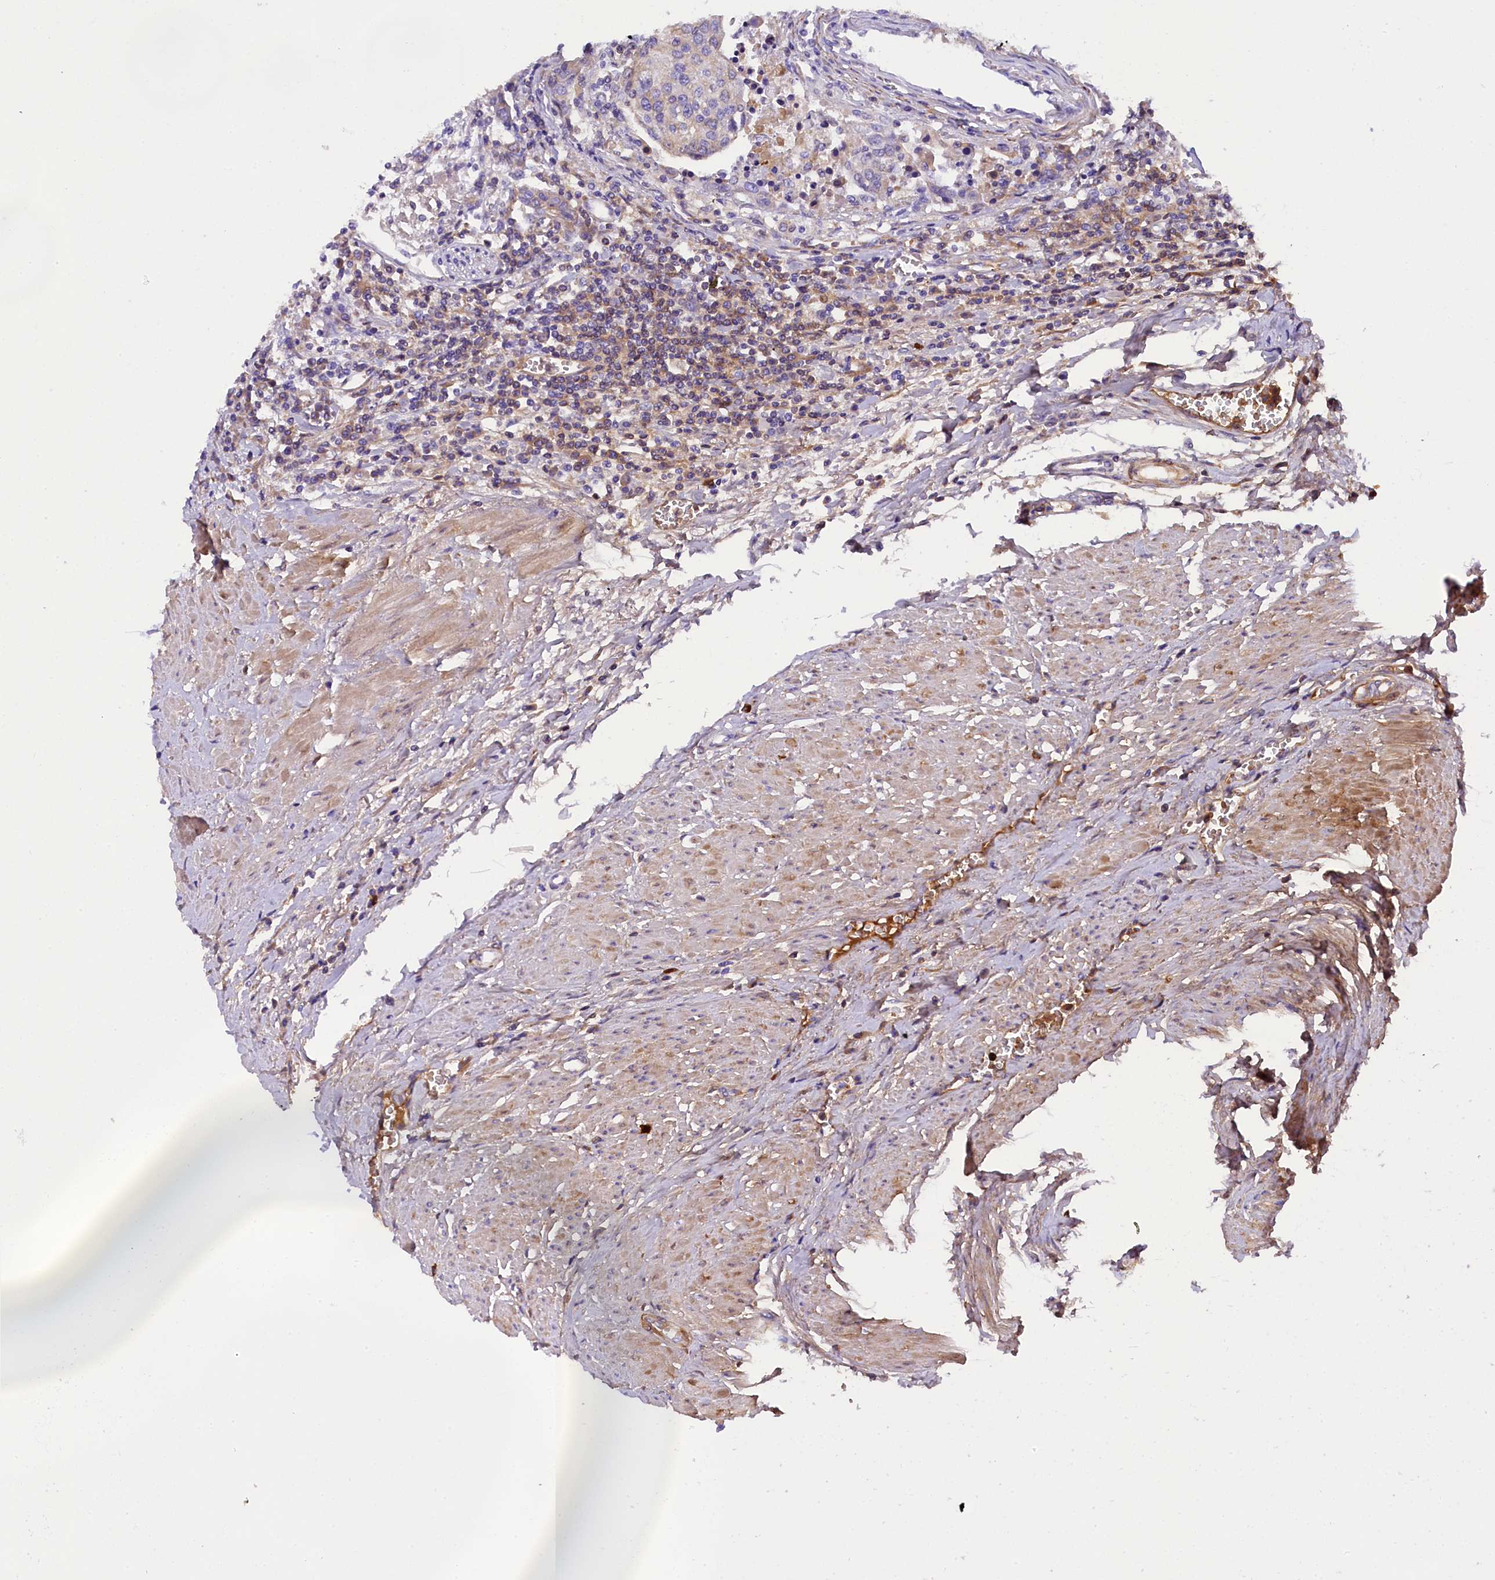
{"staining": {"intensity": "weak", "quantity": "<25%", "location": "cytoplasmic/membranous"}, "tissue": "urothelial cancer", "cell_type": "Tumor cells", "image_type": "cancer", "snomed": [{"axis": "morphology", "description": "Urothelial carcinoma, High grade"}, {"axis": "topography", "description": "Urinary bladder"}], "caption": "An immunohistochemistry histopathology image of urothelial cancer is shown. There is no staining in tumor cells of urothelial cancer. Brightfield microscopy of immunohistochemistry stained with DAB (brown) and hematoxylin (blue), captured at high magnification.", "gene": "SOD3", "patient": {"sex": "female", "age": 85}}